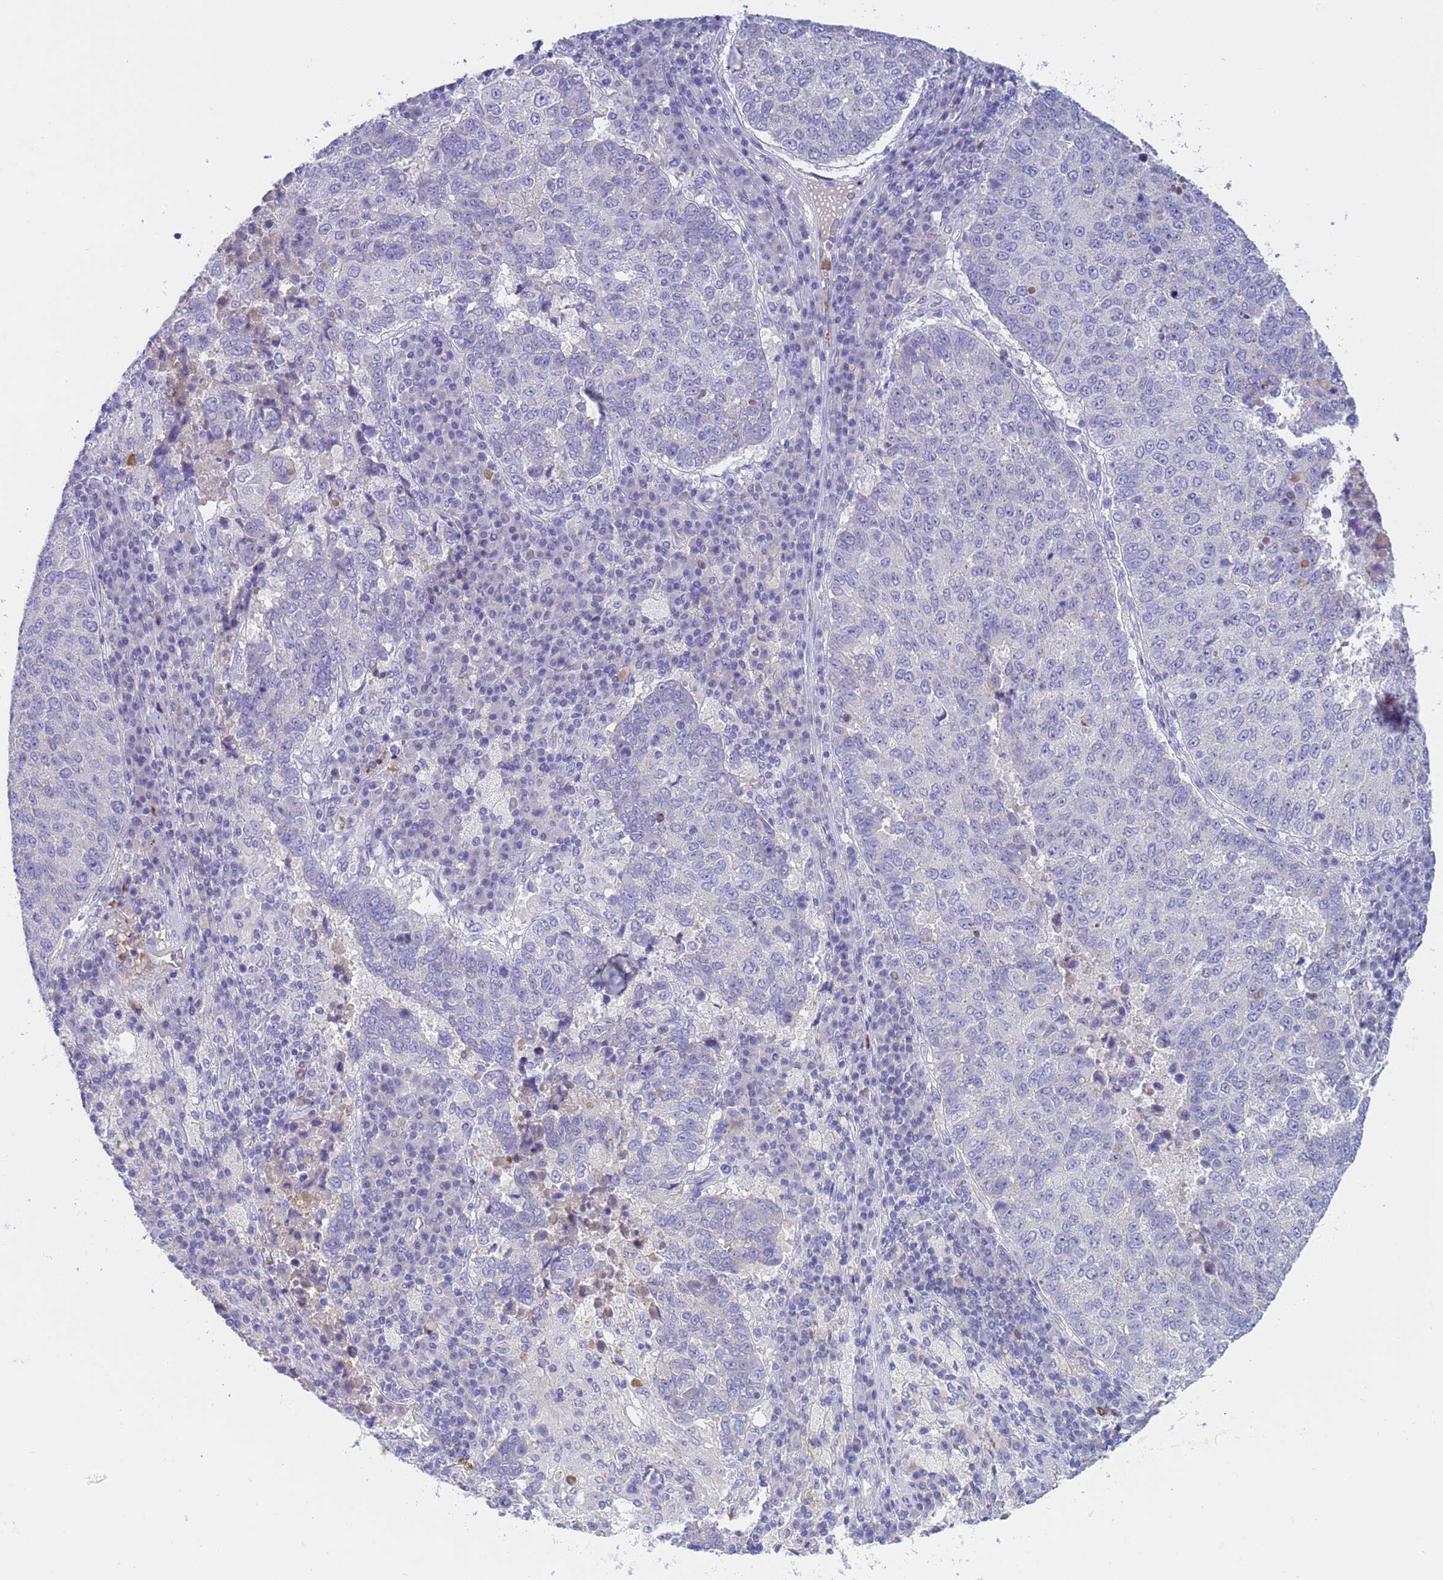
{"staining": {"intensity": "negative", "quantity": "none", "location": "none"}, "tissue": "lung cancer", "cell_type": "Tumor cells", "image_type": "cancer", "snomed": [{"axis": "morphology", "description": "Squamous cell carcinoma, NOS"}, {"axis": "topography", "description": "Lung"}], "caption": "DAB immunohistochemical staining of human lung squamous cell carcinoma shows no significant expression in tumor cells. (Stains: DAB (3,3'-diaminobenzidine) immunohistochemistry (IHC) with hematoxylin counter stain, Microscopy: brightfield microscopy at high magnification).", "gene": "C4orf46", "patient": {"sex": "male", "age": 73}}